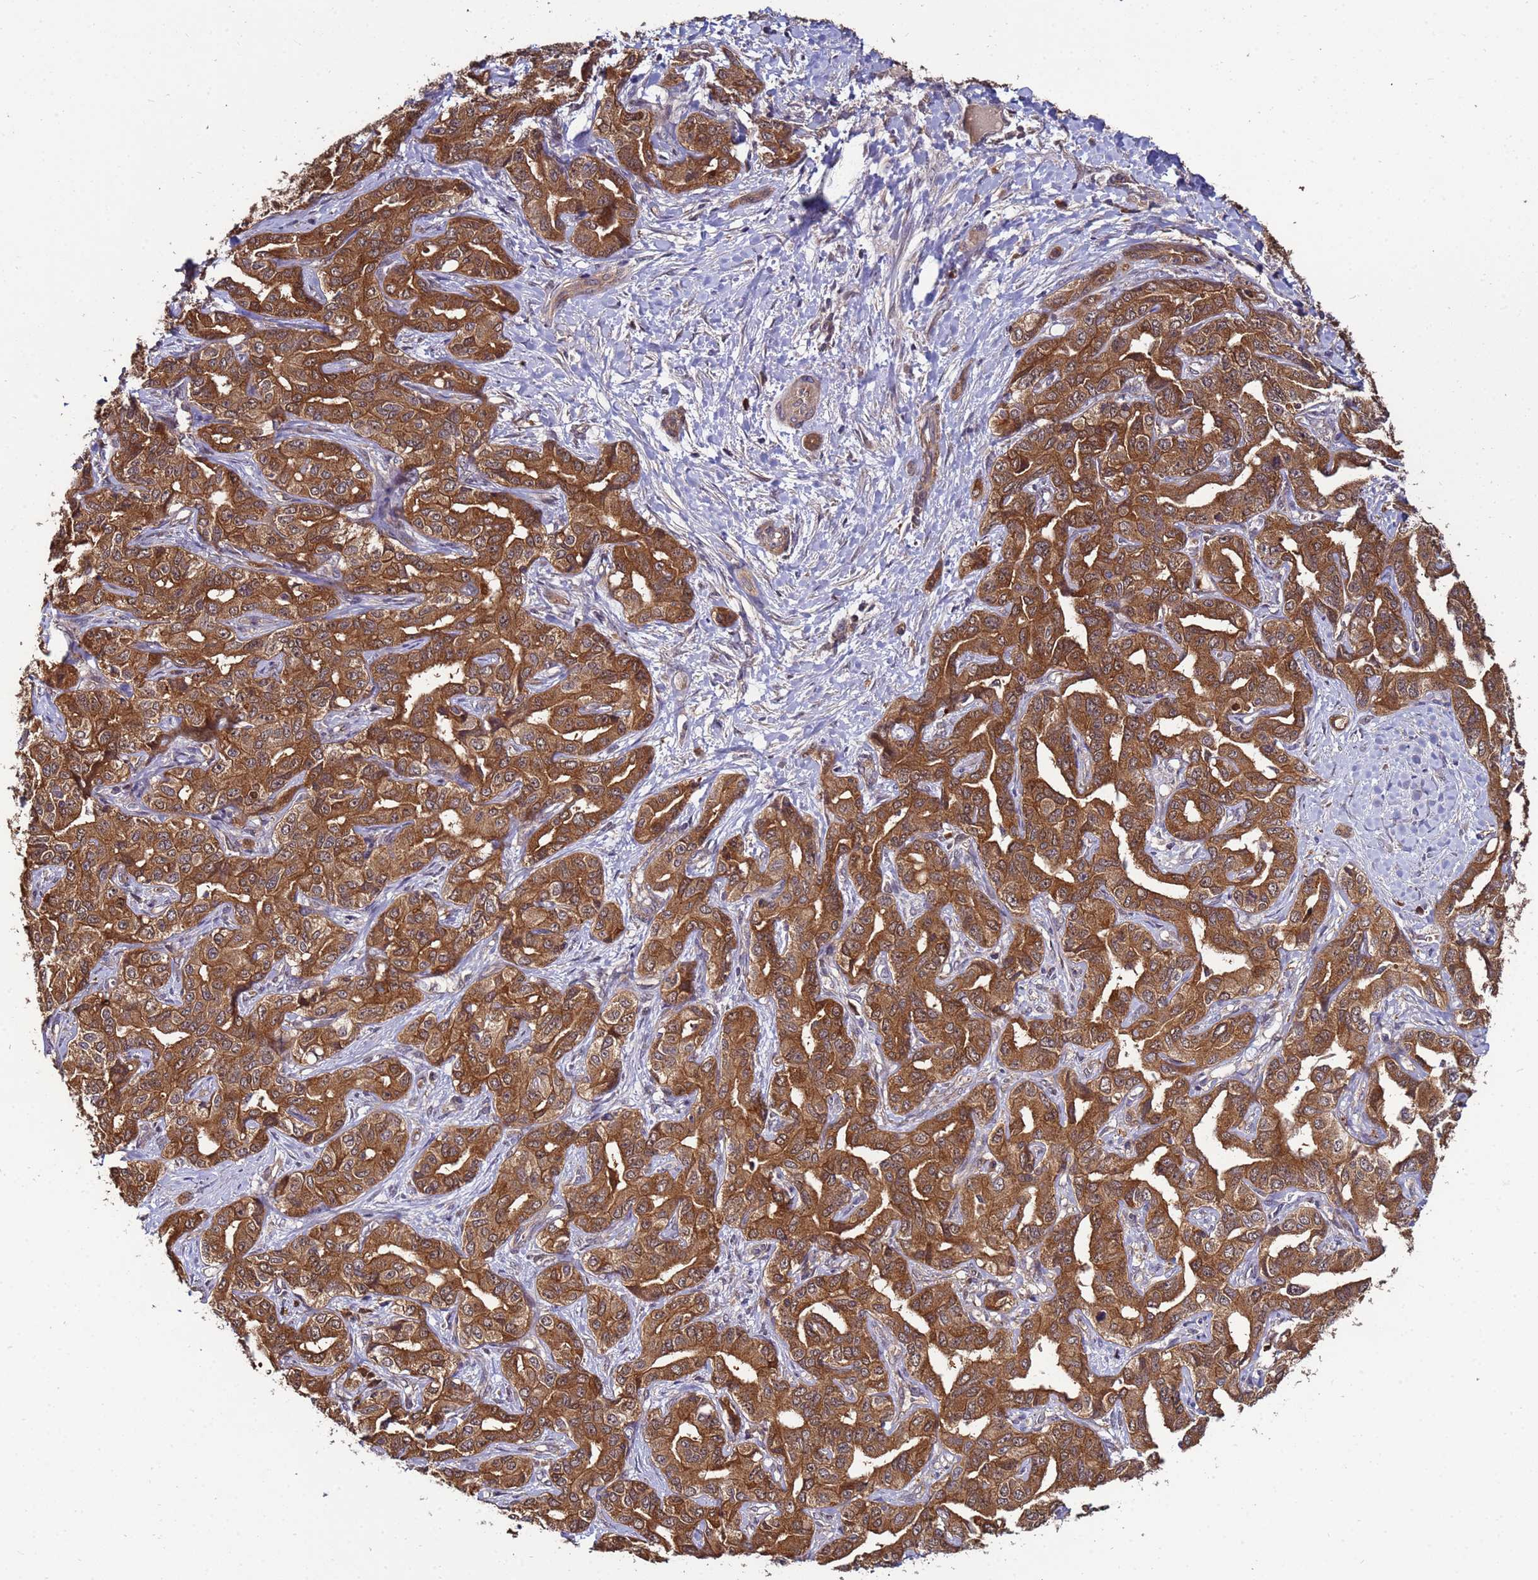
{"staining": {"intensity": "strong", "quantity": ">75%", "location": "cytoplasmic/membranous"}, "tissue": "liver cancer", "cell_type": "Tumor cells", "image_type": "cancer", "snomed": [{"axis": "morphology", "description": "Cholangiocarcinoma"}, {"axis": "topography", "description": "Liver"}], "caption": "Protein staining of liver cholangiocarcinoma tissue reveals strong cytoplasmic/membranous staining in approximately >75% of tumor cells.", "gene": "NAXE", "patient": {"sex": "male", "age": 59}}